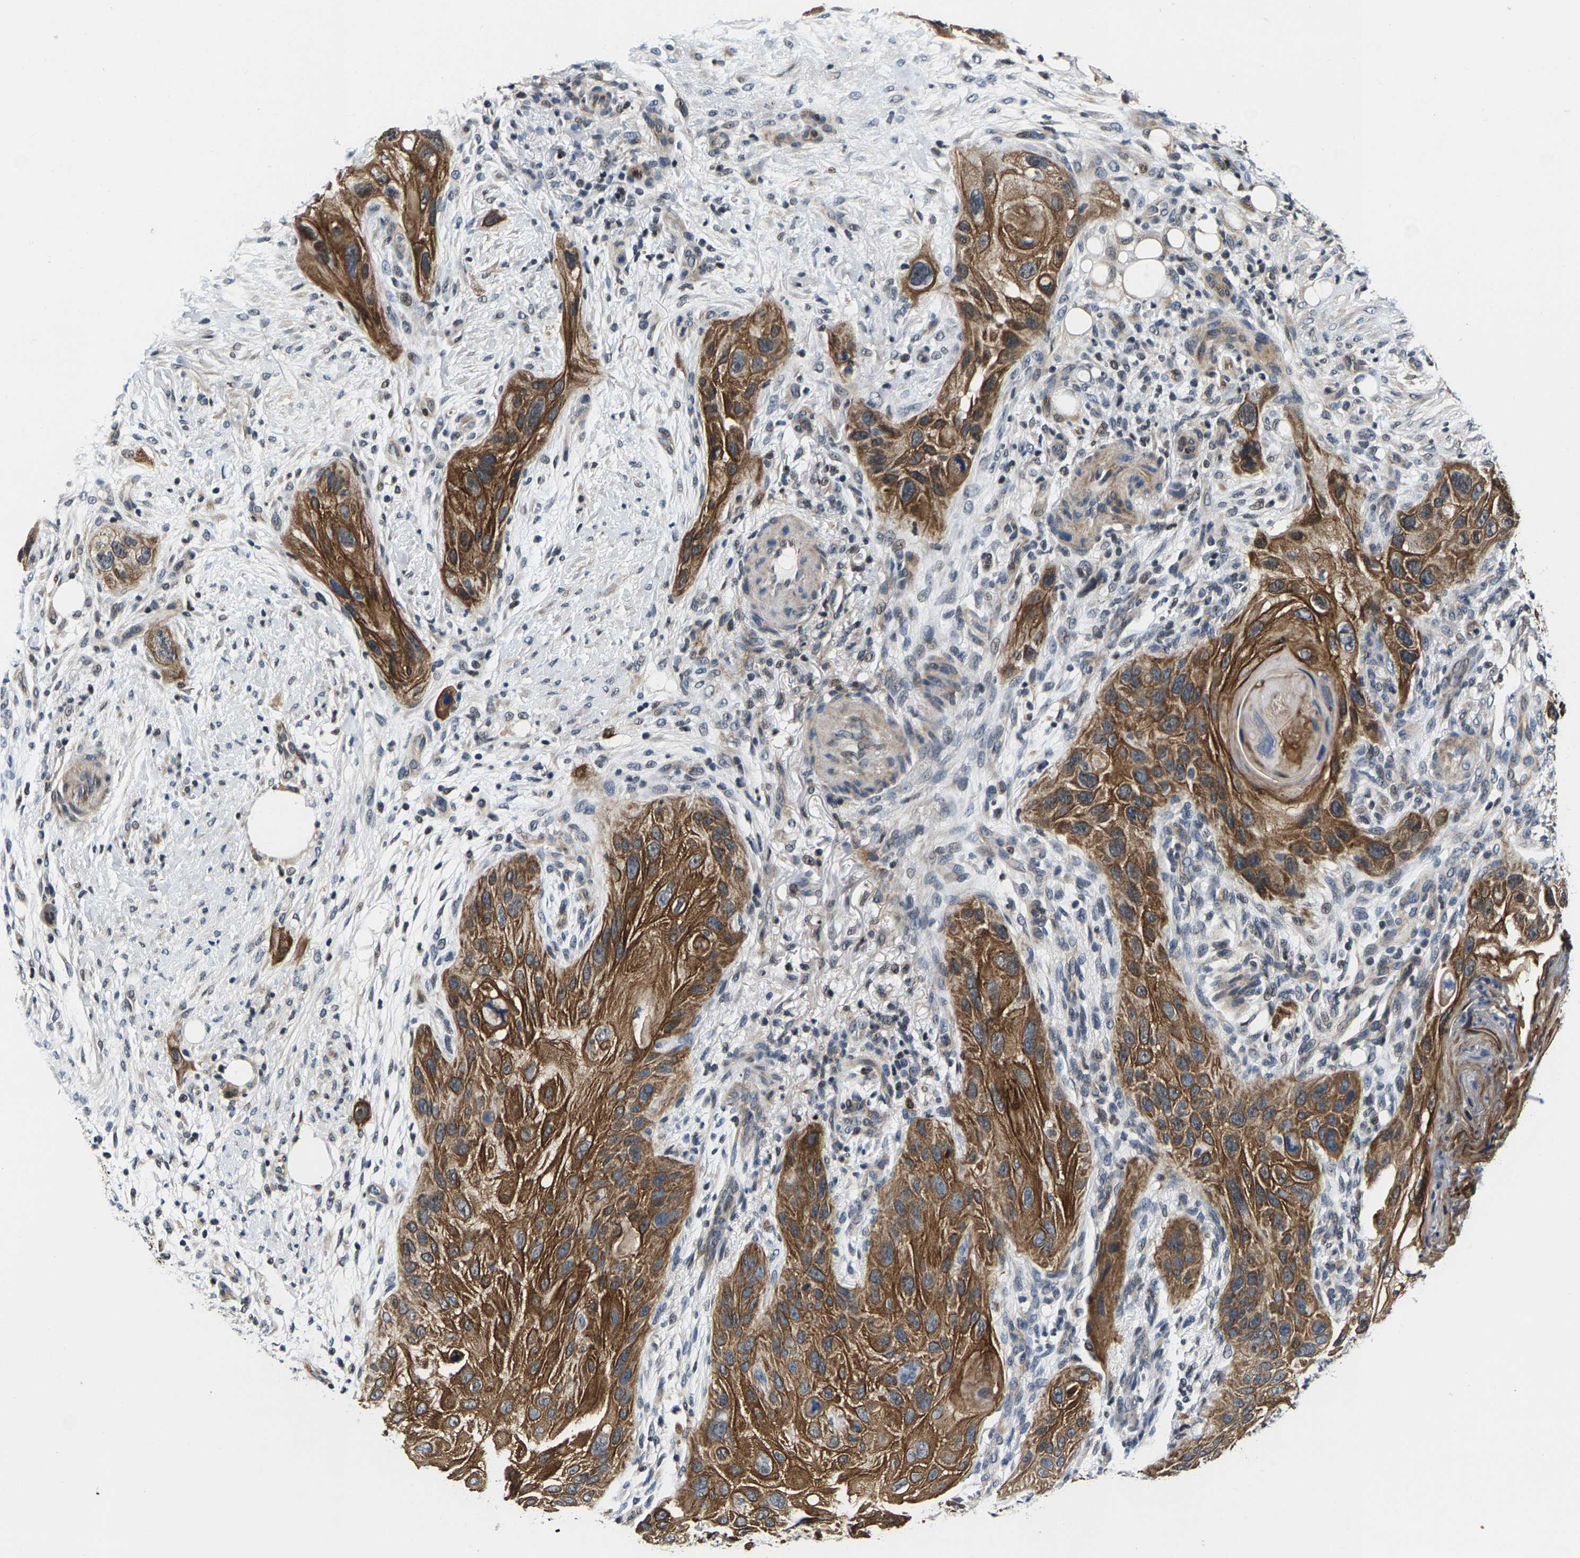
{"staining": {"intensity": "strong", "quantity": ">75%", "location": "cytoplasmic/membranous"}, "tissue": "skin cancer", "cell_type": "Tumor cells", "image_type": "cancer", "snomed": [{"axis": "morphology", "description": "Squamous cell carcinoma, NOS"}, {"axis": "topography", "description": "Skin"}], "caption": "A brown stain shows strong cytoplasmic/membranous staining of a protein in human squamous cell carcinoma (skin) tumor cells.", "gene": "GTPBP10", "patient": {"sex": "female", "age": 77}}